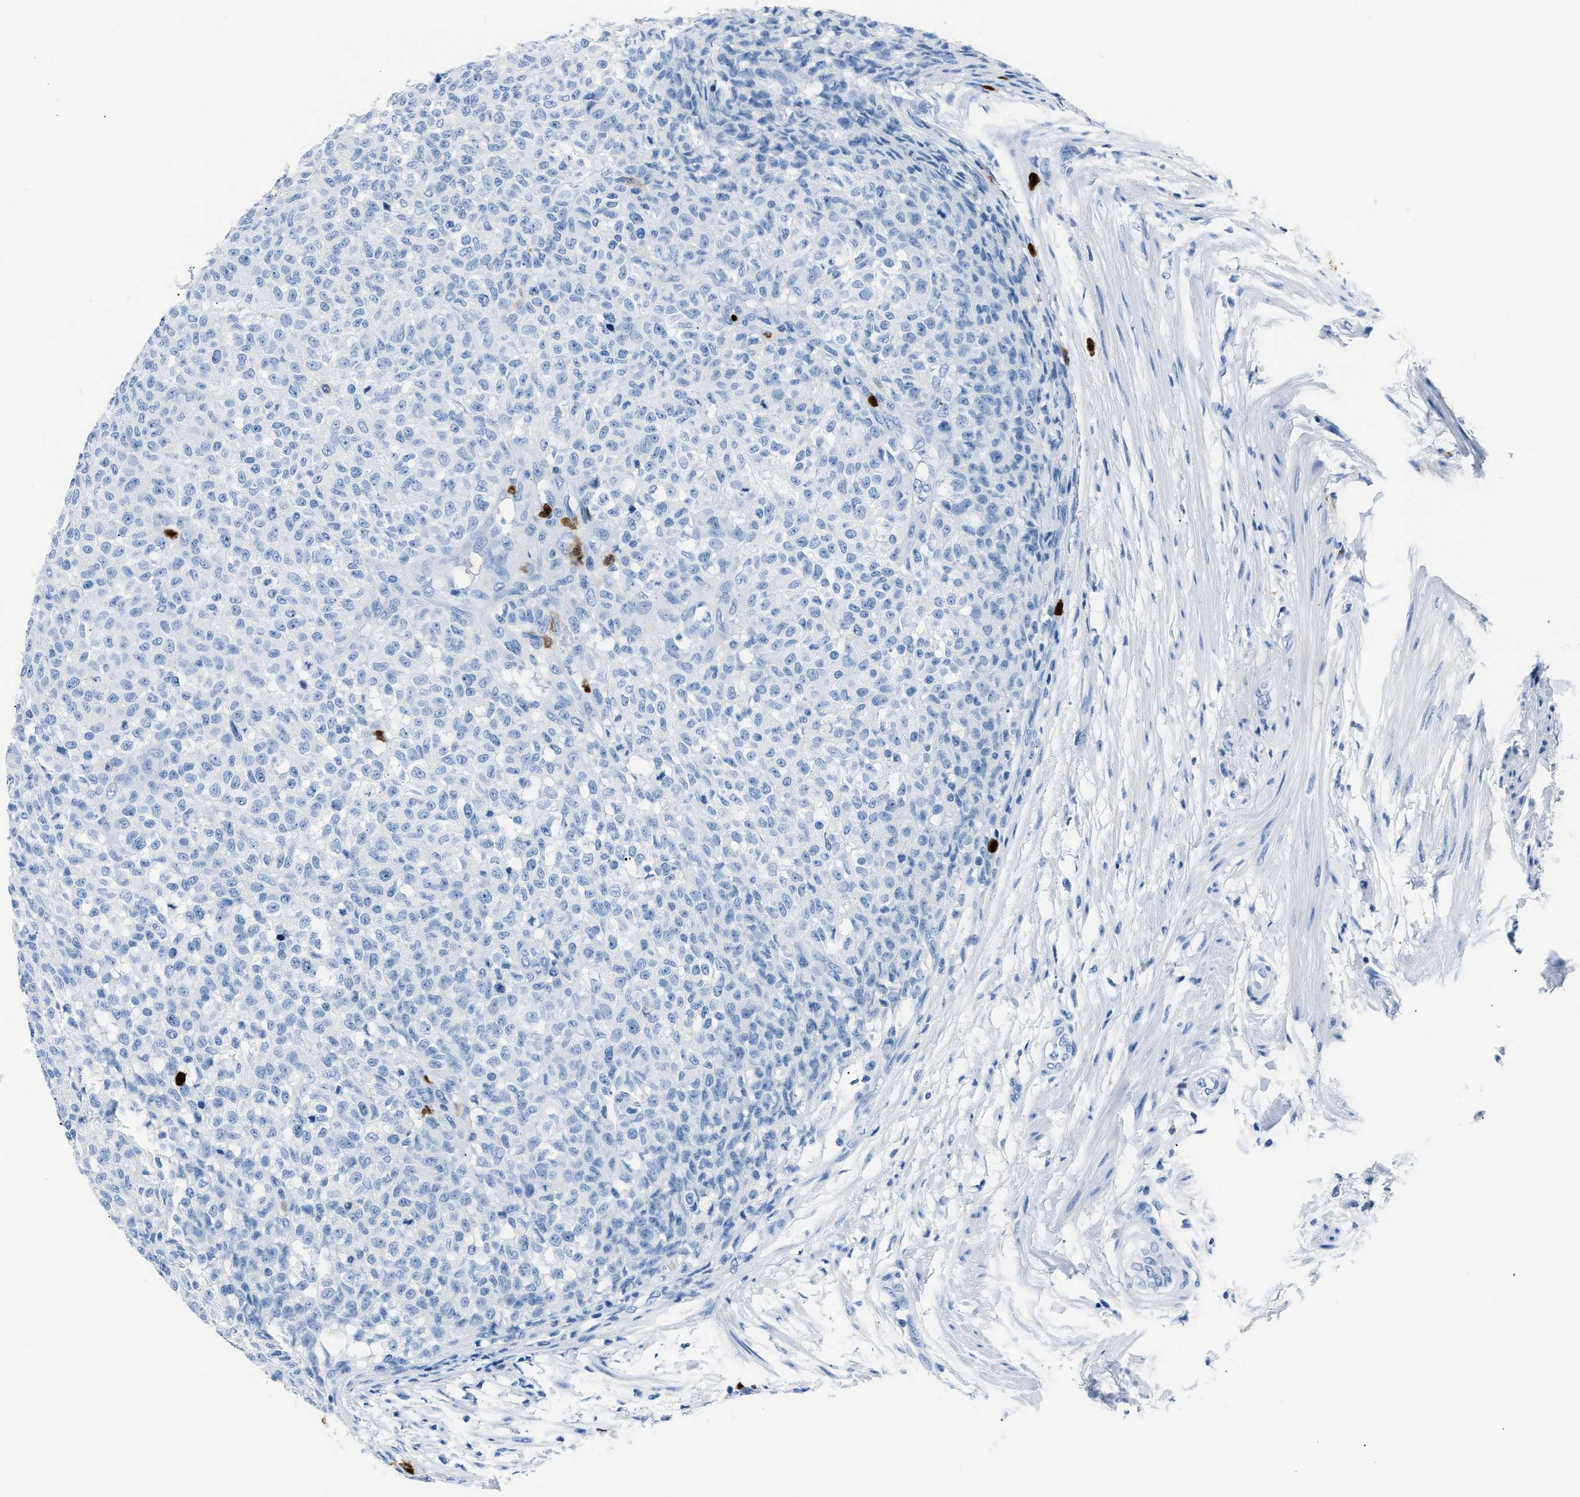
{"staining": {"intensity": "negative", "quantity": "none", "location": "none"}, "tissue": "testis cancer", "cell_type": "Tumor cells", "image_type": "cancer", "snomed": [{"axis": "morphology", "description": "Seminoma, NOS"}, {"axis": "topography", "description": "Testis"}], "caption": "This image is of testis cancer (seminoma) stained with immunohistochemistry to label a protein in brown with the nuclei are counter-stained blue. There is no staining in tumor cells.", "gene": "S100P", "patient": {"sex": "male", "age": 59}}